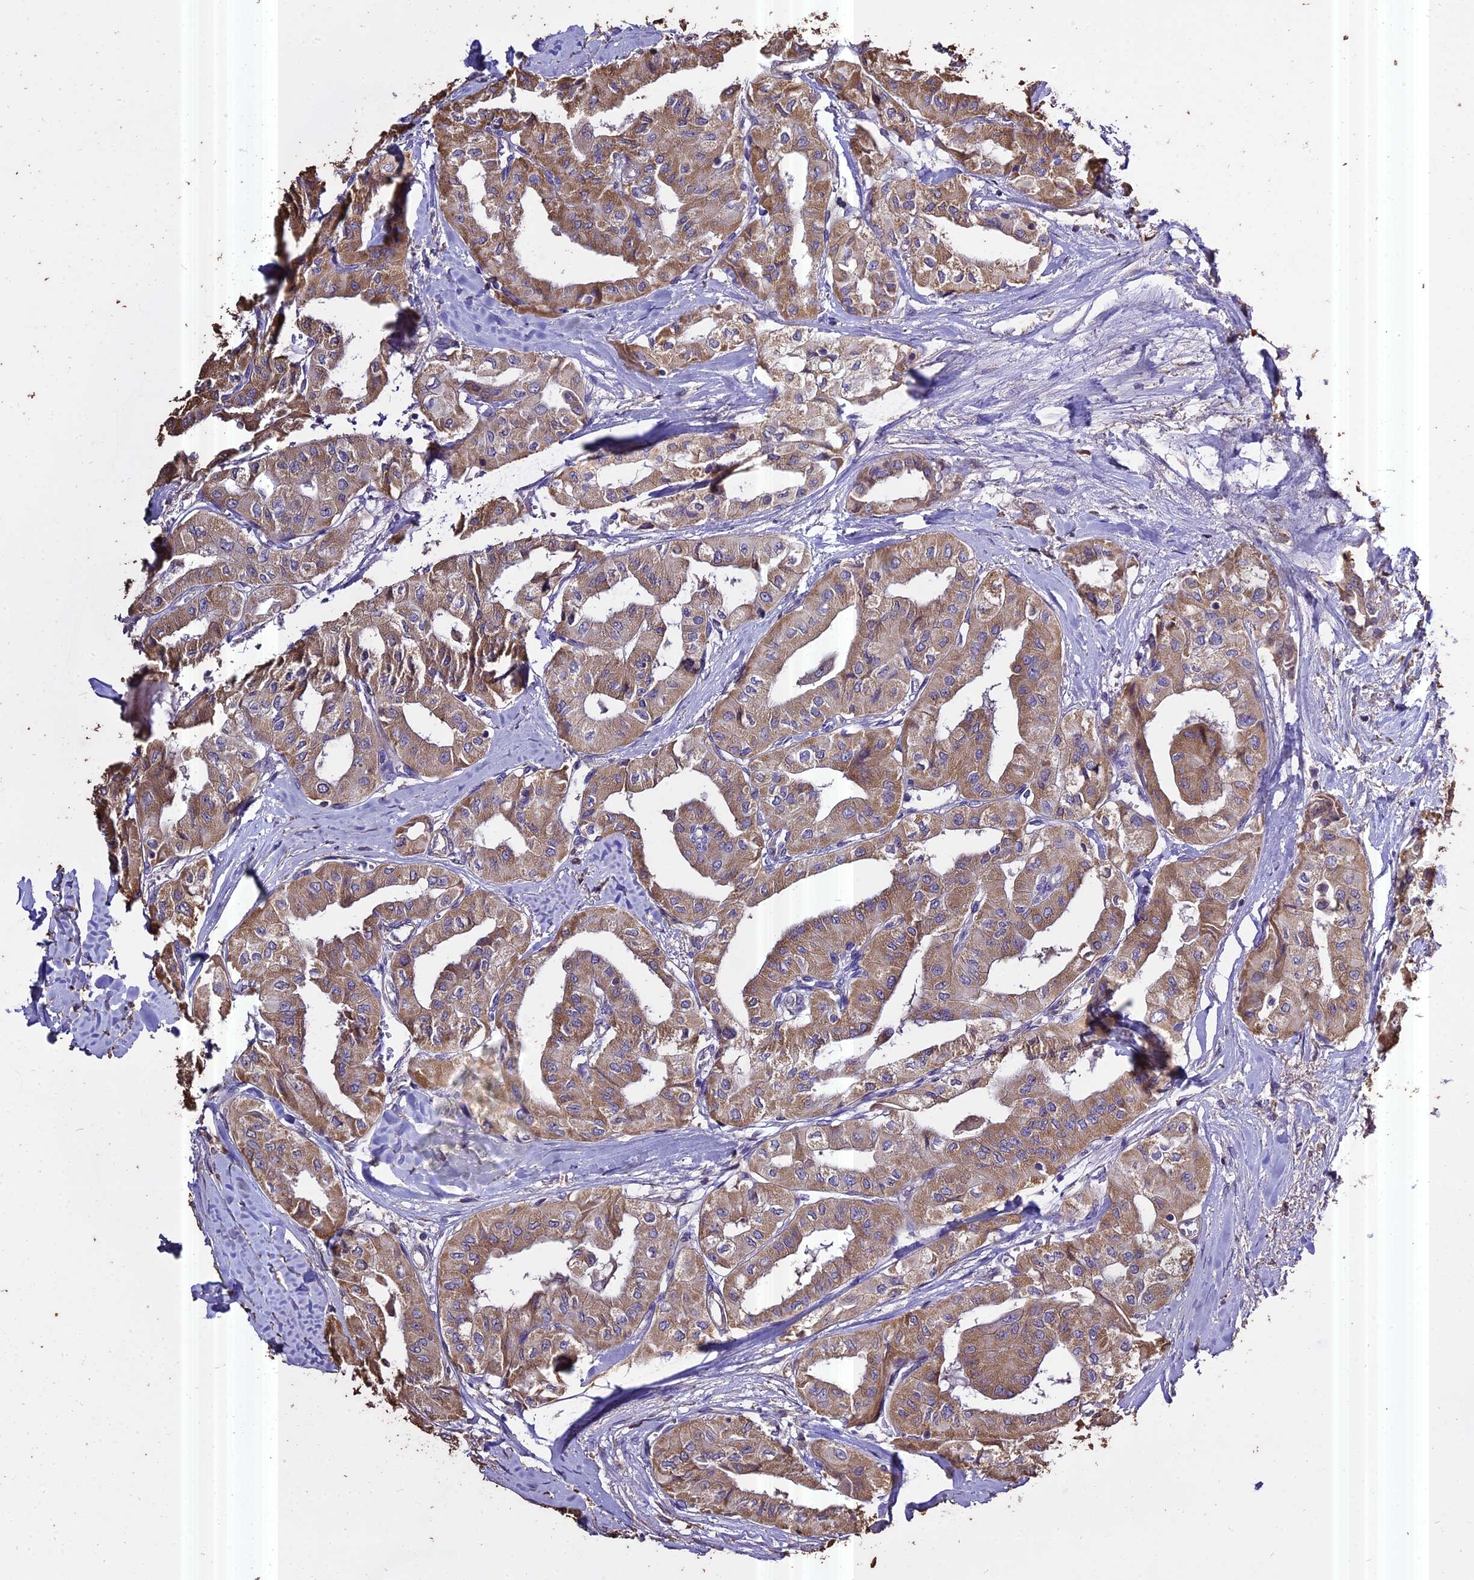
{"staining": {"intensity": "moderate", "quantity": "25%-75%", "location": "cytoplasmic/membranous"}, "tissue": "thyroid cancer", "cell_type": "Tumor cells", "image_type": "cancer", "snomed": [{"axis": "morphology", "description": "Papillary adenocarcinoma, NOS"}, {"axis": "topography", "description": "Thyroid gland"}], "caption": "Protein expression analysis of papillary adenocarcinoma (thyroid) shows moderate cytoplasmic/membranous positivity in about 25%-75% of tumor cells.", "gene": "PGPEP1L", "patient": {"sex": "female", "age": 59}}